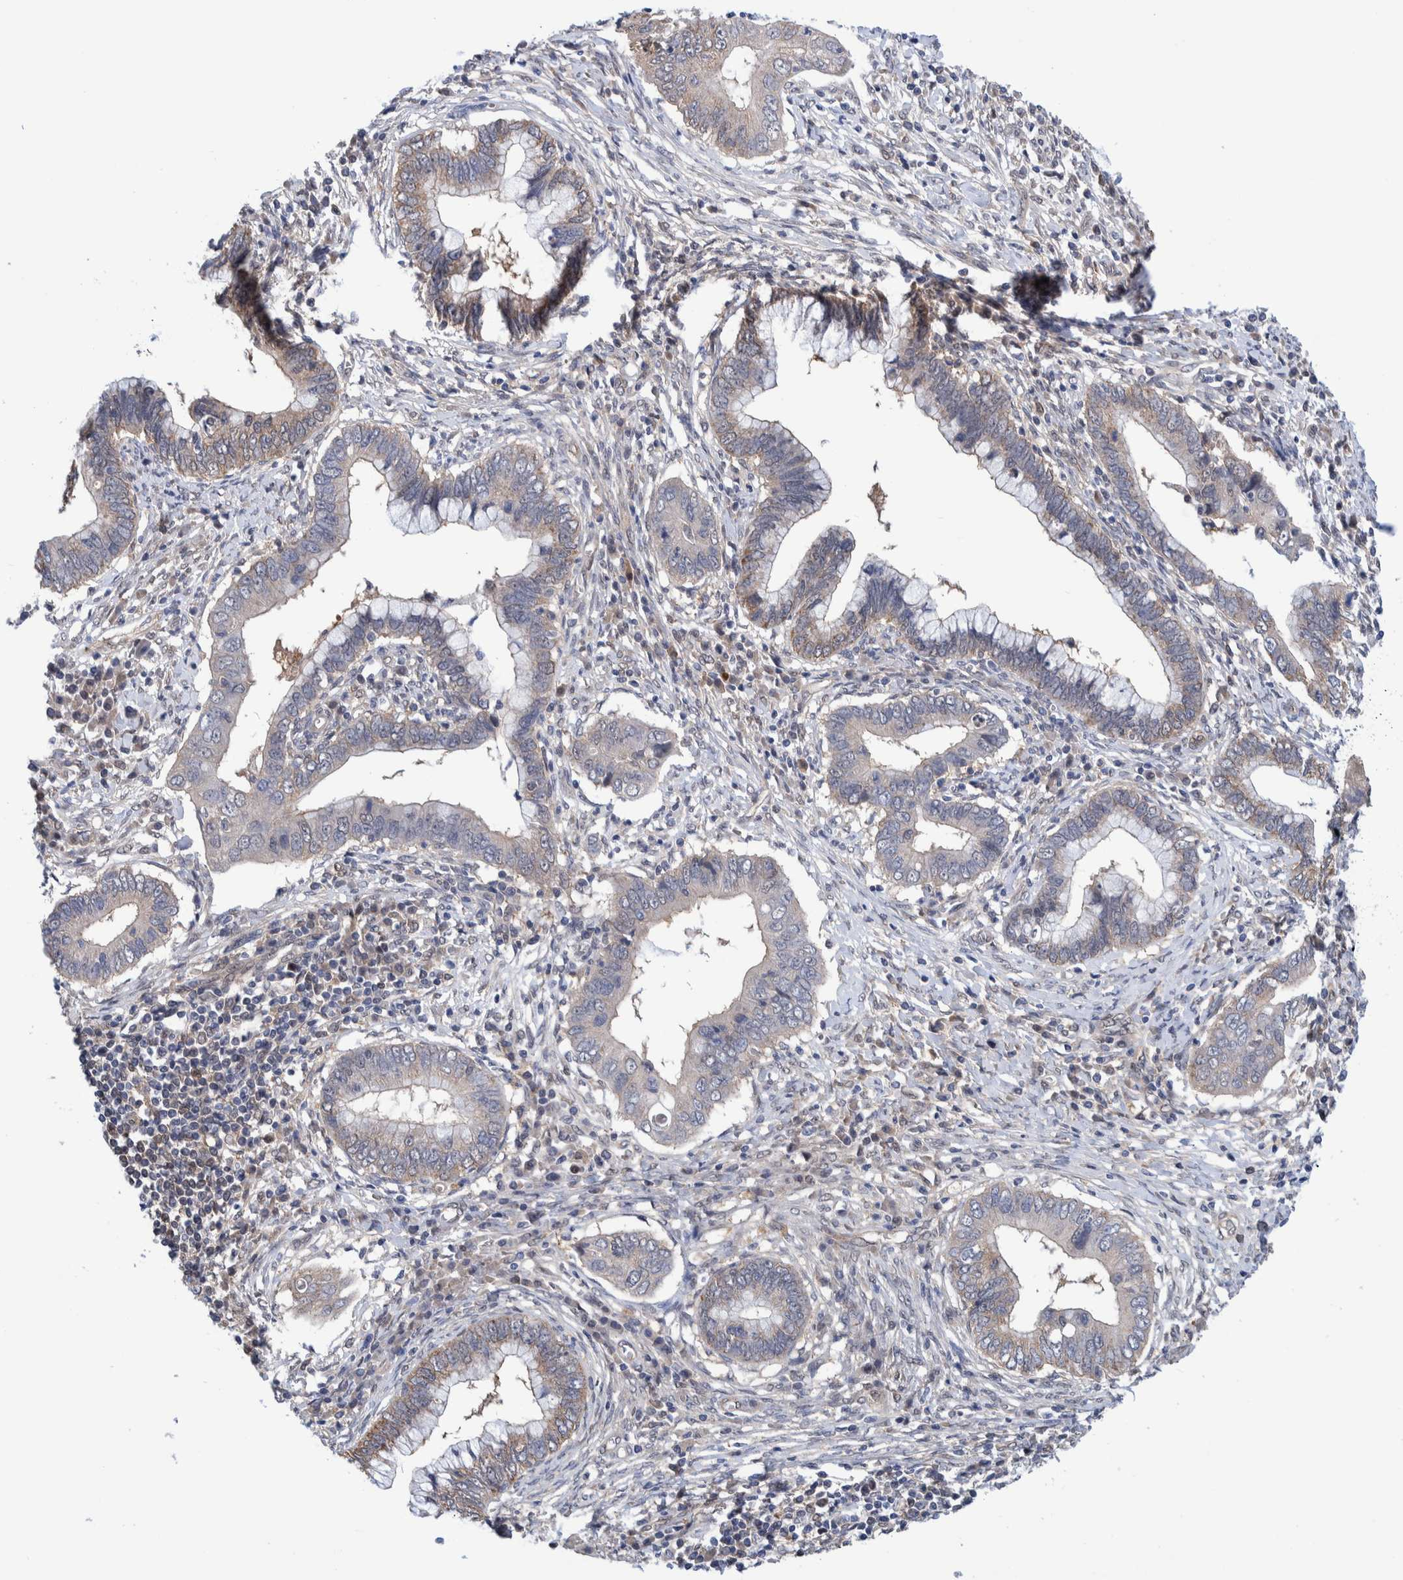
{"staining": {"intensity": "weak", "quantity": "<25%", "location": "cytoplasmic/membranous"}, "tissue": "cervical cancer", "cell_type": "Tumor cells", "image_type": "cancer", "snomed": [{"axis": "morphology", "description": "Adenocarcinoma, NOS"}, {"axis": "topography", "description": "Cervix"}], "caption": "Cervical adenocarcinoma was stained to show a protein in brown. There is no significant positivity in tumor cells.", "gene": "PFAS", "patient": {"sex": "female", "age": 44}}